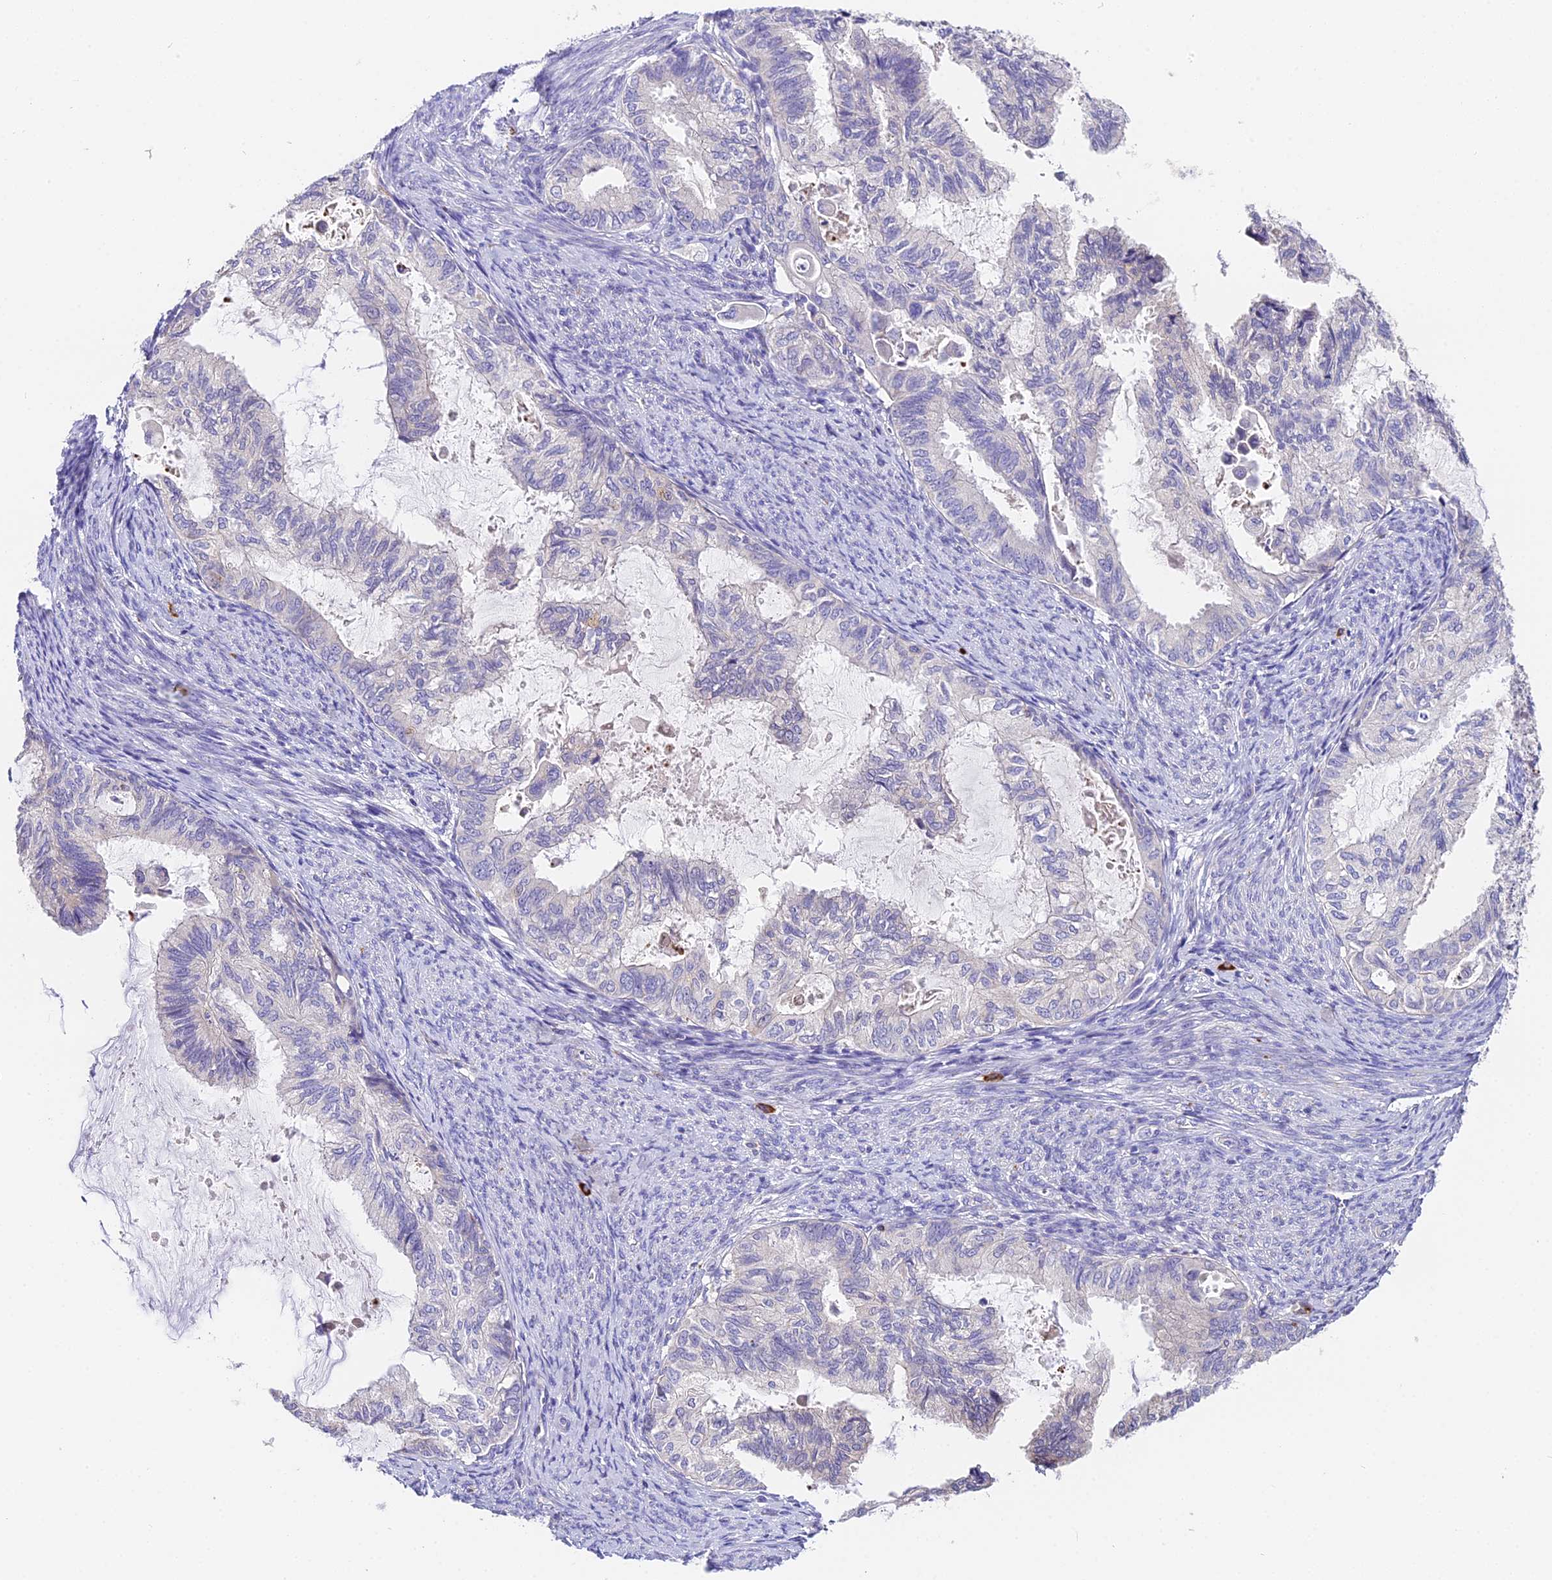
{"staining": {"intensity": "negative", "quantity": "none", "location": "none"}, "tissue": "cervical cancer", "cell_type": "Tumor cells", "image_type": "cancer", "snomed": [{"axis": "morphology", "description": "Normal tissue, NOS"}, {"axis": "morphology", "description": "Adenocarcinoma, NOS"}, {"axis": "topography", "description": "Cervix"}, {"axis": "topography", "description": "Endometrium"}], "caption": "Protein analysis of cervical cancer (adenocarcinoma) demonstrates no significant staining in tumor cells. (Brightfield microscopy of DAB immunohistochemistry (IHC) at high magnification).", "gene": "LYPD6", "patient": {"sex": "female", "age": 86}}